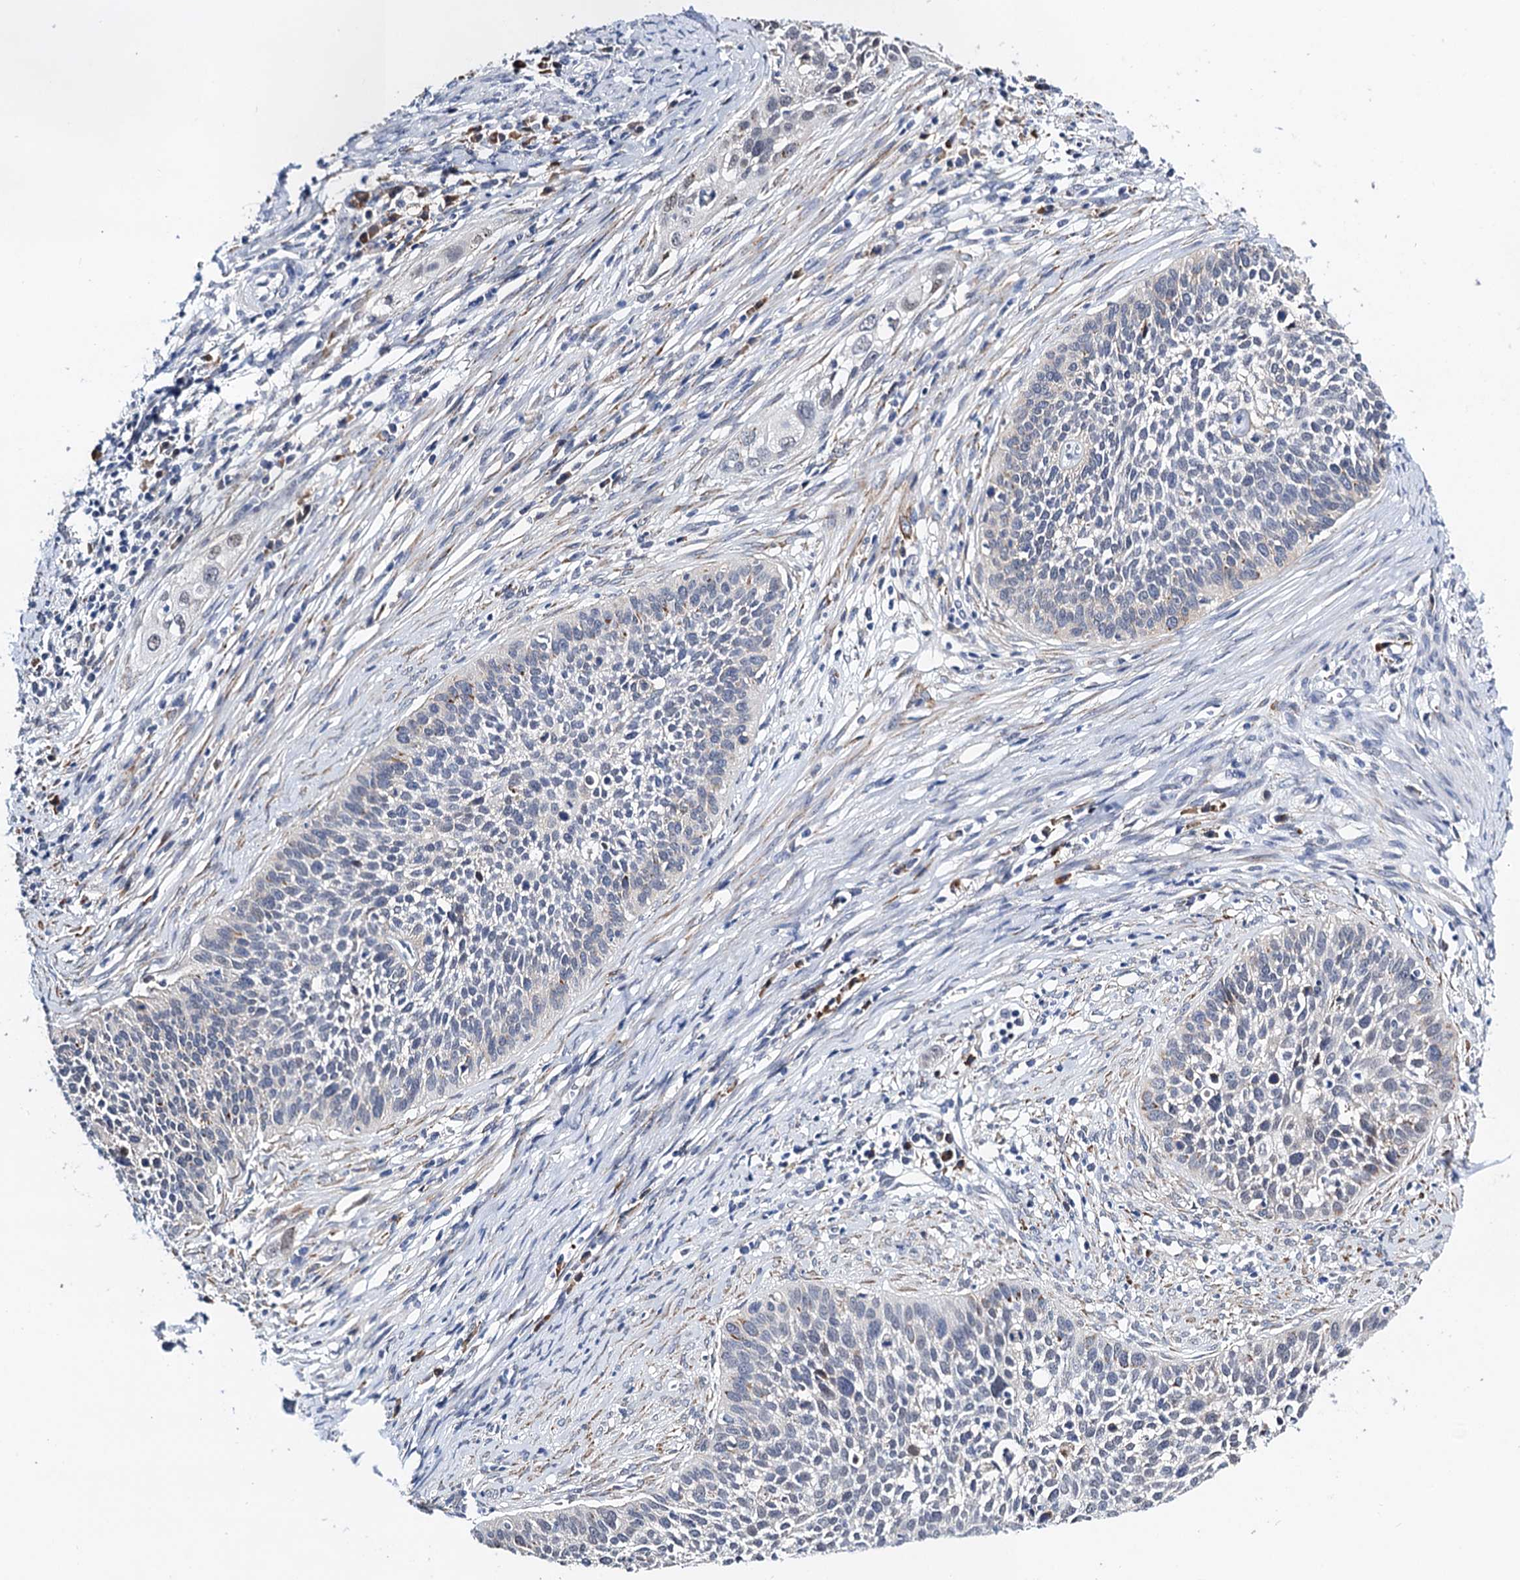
{"staining": {"intensity": "negative", "quantity": "none", "location": "none"}, "tissue": "cervical cancer", "cell_type": "Tumor cells", "image_type": "cancer", "snomed": [{"axis": "morphology", "description": "Squamous cell carcinoma, NOS"}, {"axis": "topography", "description": "Cervix"}], "caption": "Tumor cells are negative for brown protein staining in squamous cell carcinoma (cervical).", "gene": "SLC7A10", "patient": {"sex": "female", "age": 34}}